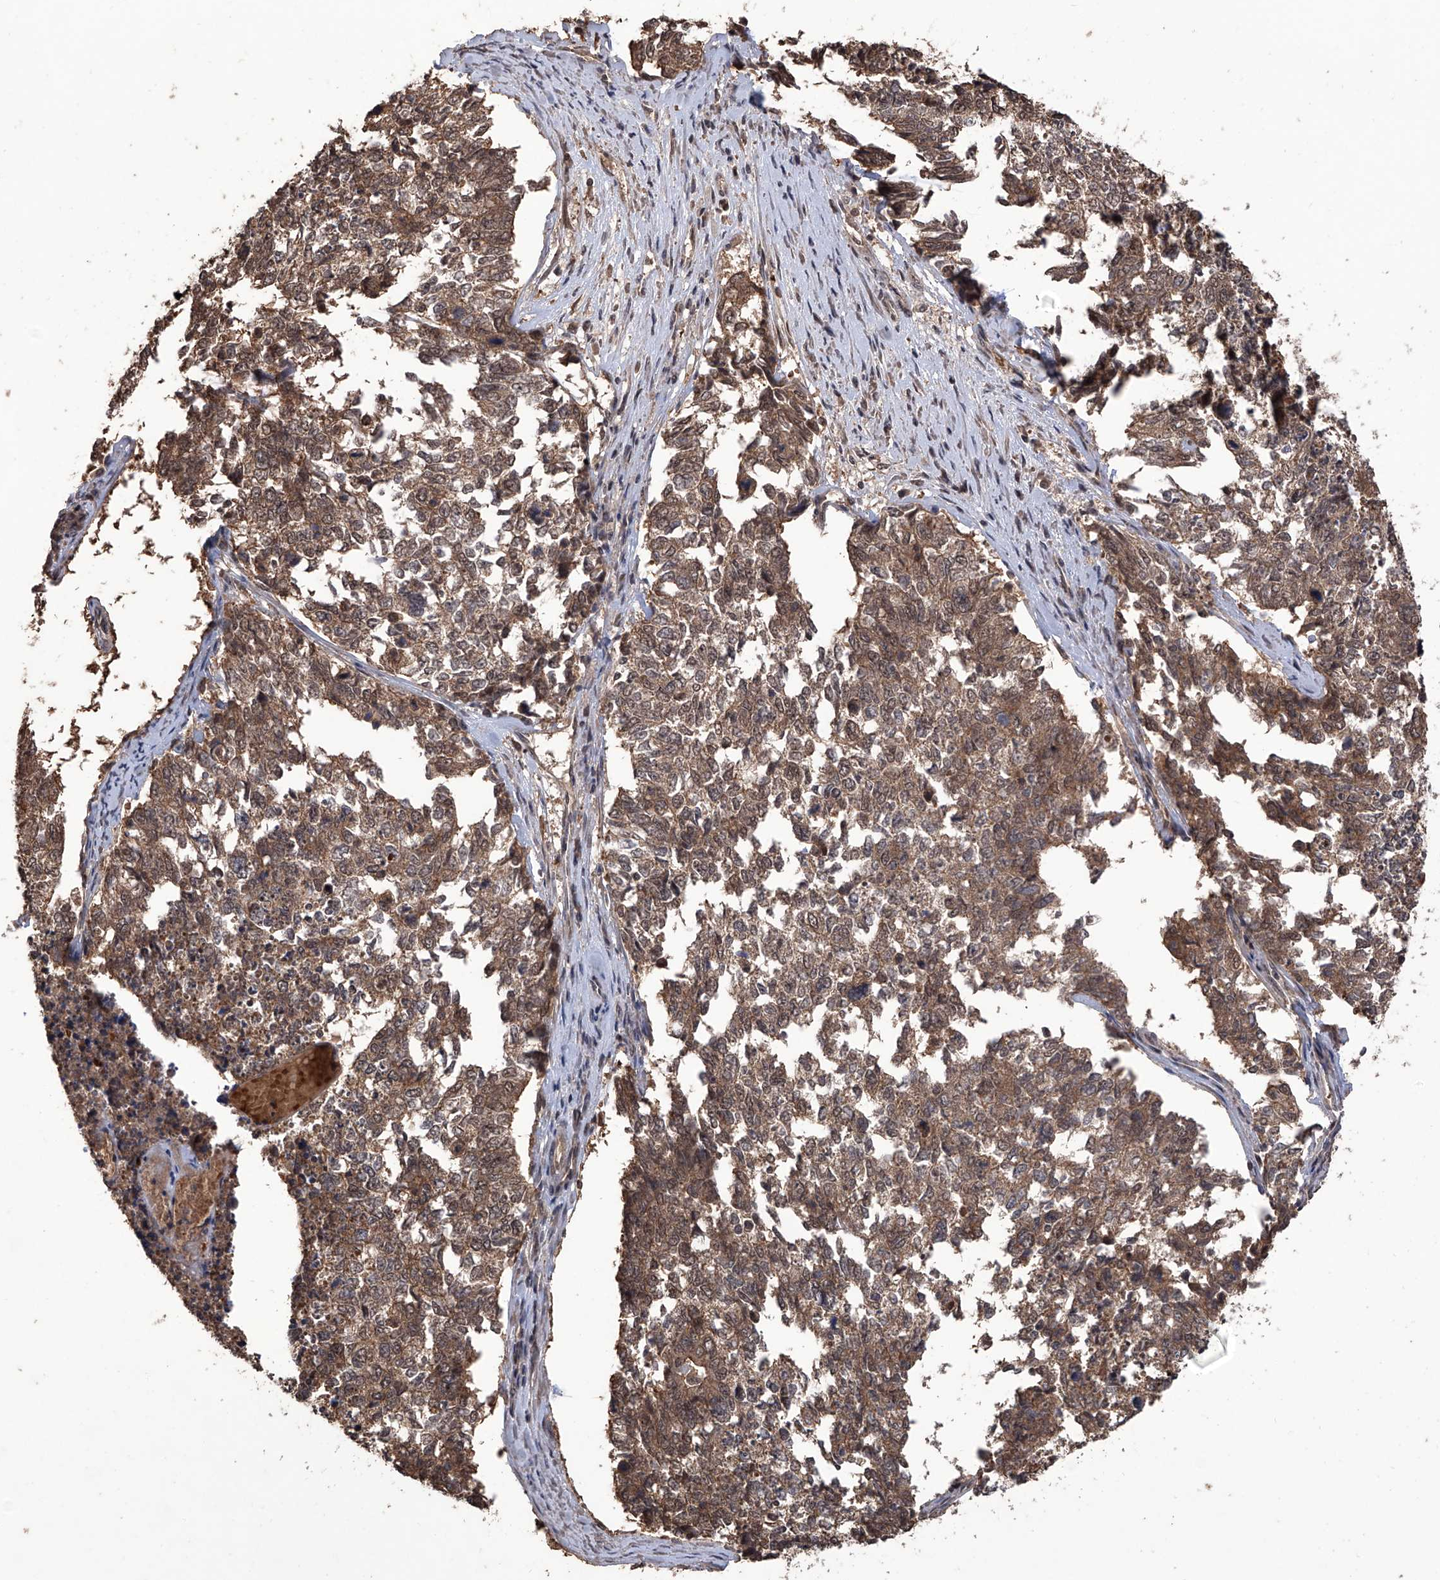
{"staining": {"intensity": "moderate", "quantity": ">75%", "location": "cytoplasmic/membranous,nuclear"}, "tissue": "cervical cancer", "cell_type": "Tumor cells", "image_type": "cancer", "snomed": [{"axis": "morphology", "description": "Squamous cell carcinoma, NOS"}, {"axis": "topography", "description": "Cervix"}], "caption": "Squamous cell carcinoma (cervical) stained with DAB (3,3'-diaminobenzidine) immunohistochemistry (IHC) exhibits medium levels of moderate cytoplasmic/membranous and nuclear expression in about >75% of tumor cells.", "gene": "LYSMD4", "patient": {"sex": "female", "age": 63}}